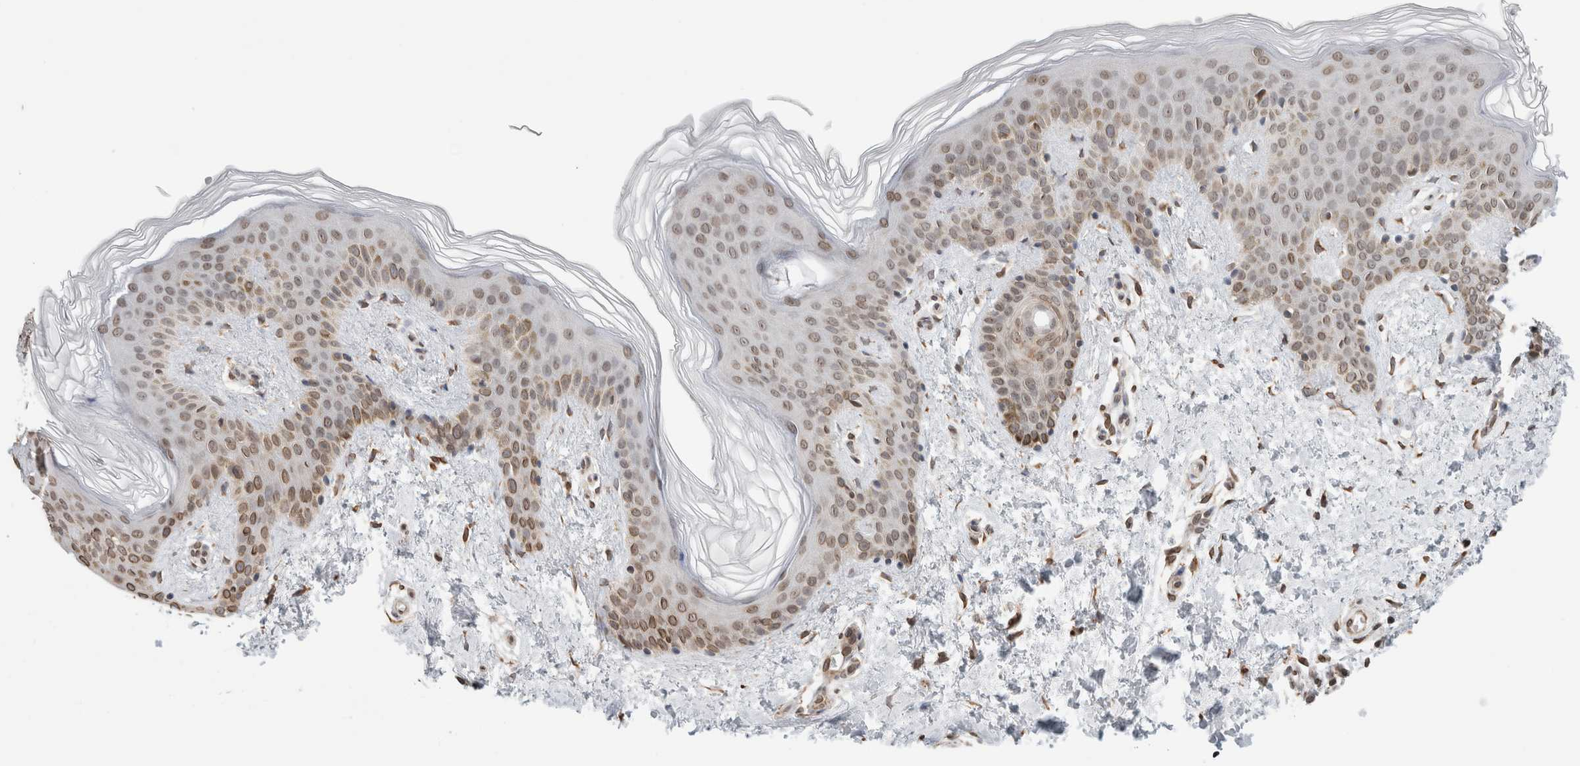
{"staining": {"intensity": "moderate", "quantity": ">75%", "location": "nuclear"}, "tissue": "skin", "cell_type": "Fibroblasts", "image_type": "normal", "snomed": [{"axis": "morphology", "description": "Normal tissue, NOS"}, {"axis": "morphology", "description": "Neoplasm, benign, NOS"}, {"axis": "topography", "description": "Skin"}, {"axis": "topography", "description": "Soft tissue"}], "caption": "The immunohistochemical stain shows moderate nuclear staining in fibroblasts of normal skin. The staining was performed using DAB to visualize the protein expression in brown, while the nuclei were stained in blue with hematoxylin (Magnification: 20x).", "gene": "RBMX2", "patient": {"sex": "male", "age": 26}}